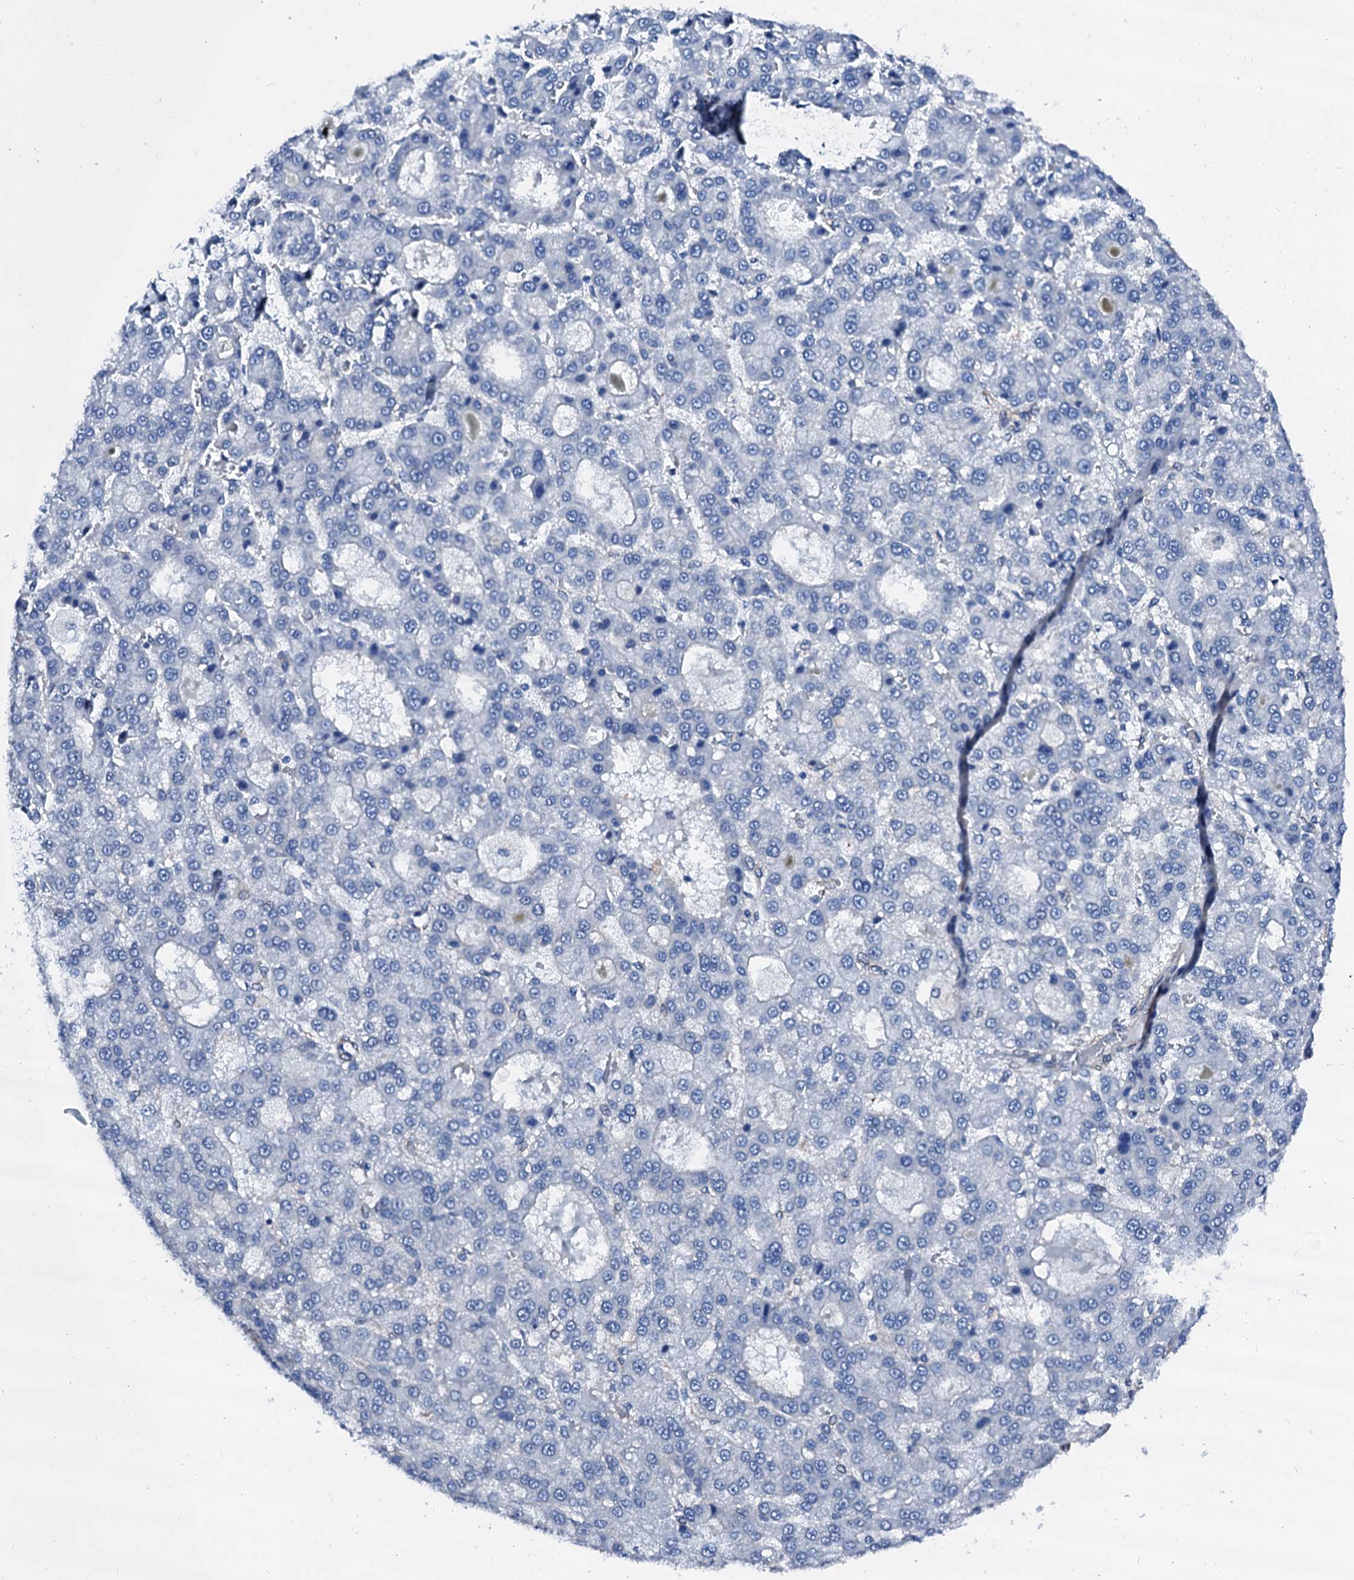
{"staining": {"intensity": "negative", "quantity": "none", "location": "none"}, "tissue": "liver cancer", "cell_type": "Tumor cells", "image_type": "cancer", "snomed": [{"axis": "morphology", "description": "Carcinoma, Hepatocellular, NOS"}, {"axis": "topography", "description": "Liver"}], "caption": "Immunohistochemistry (IHC) histopathology image of liver cancer (hepatocellular carcinoma) stained for a protein (brown), which displays no staining in tumor cells.", "gene": "CSN2", "patient": {"sex": "male", "age": 70}}